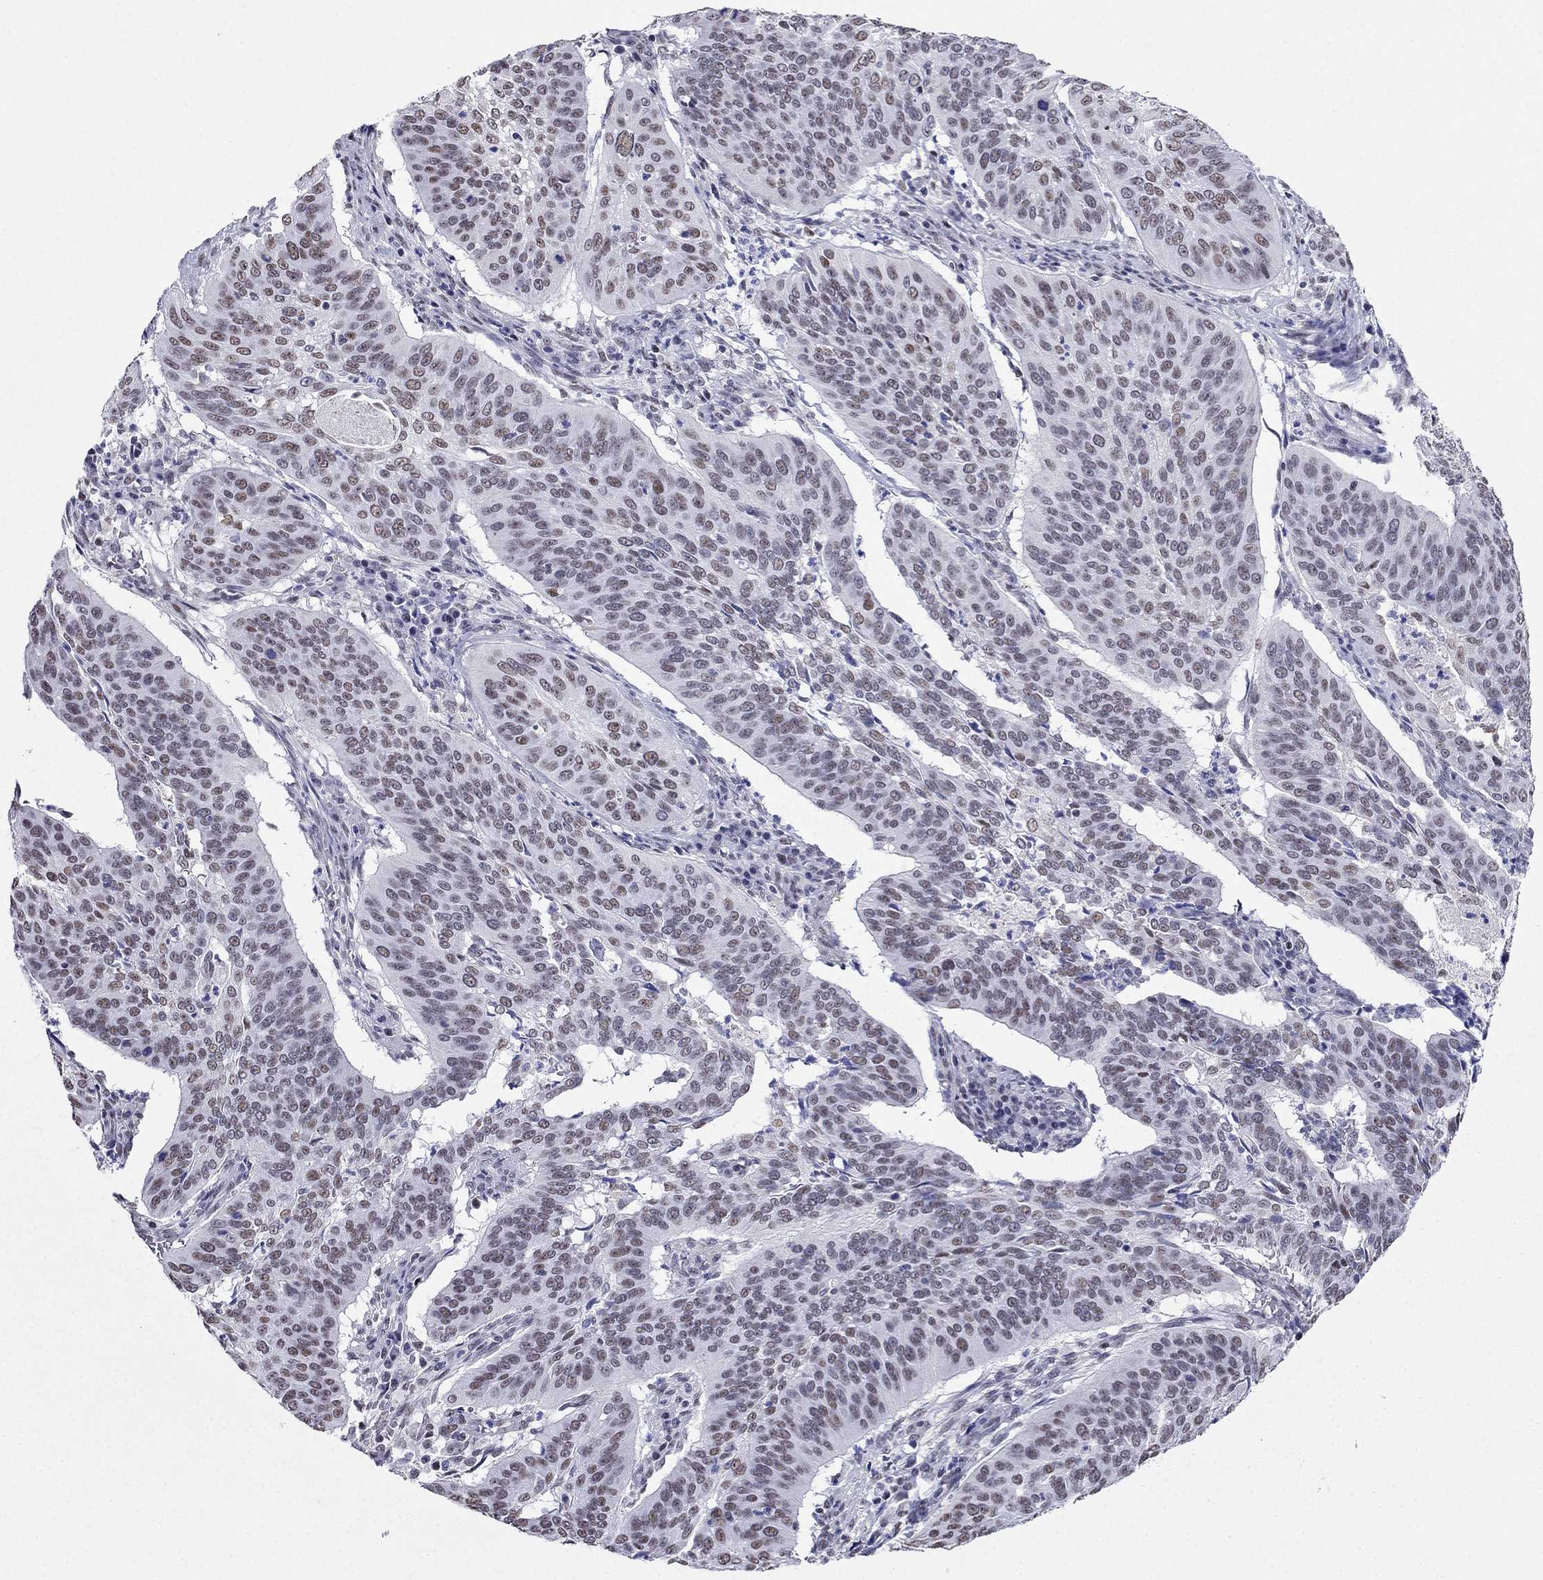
{"staining": {"intensity": "moderate", "quantity": "<25%", "location": "nuclear"}, "tissue": "cervical cancer", "cell_type": "Tumor cells", "image_type": "cancer", "snomed": [{"axis": "morphology", "description": "Normal tissue, NOS"}, {"axis": "morphology", "description": "Squamous cell carcinoma, NOS"}, {"axis": "topography", "description": "Cervix"}], "caption": "Protein expression by immunohistochemistry shows moderate nuclear positivity in approximately <25% of tumor cells in squamous cell carcinoma (cervical). (Stains: DAB in brown, nuclei in blue, Microscopy: brightfield microscopy at high magnification).", "gene": "PPM1G", "patient": {"sex": "female", "age": 39}}